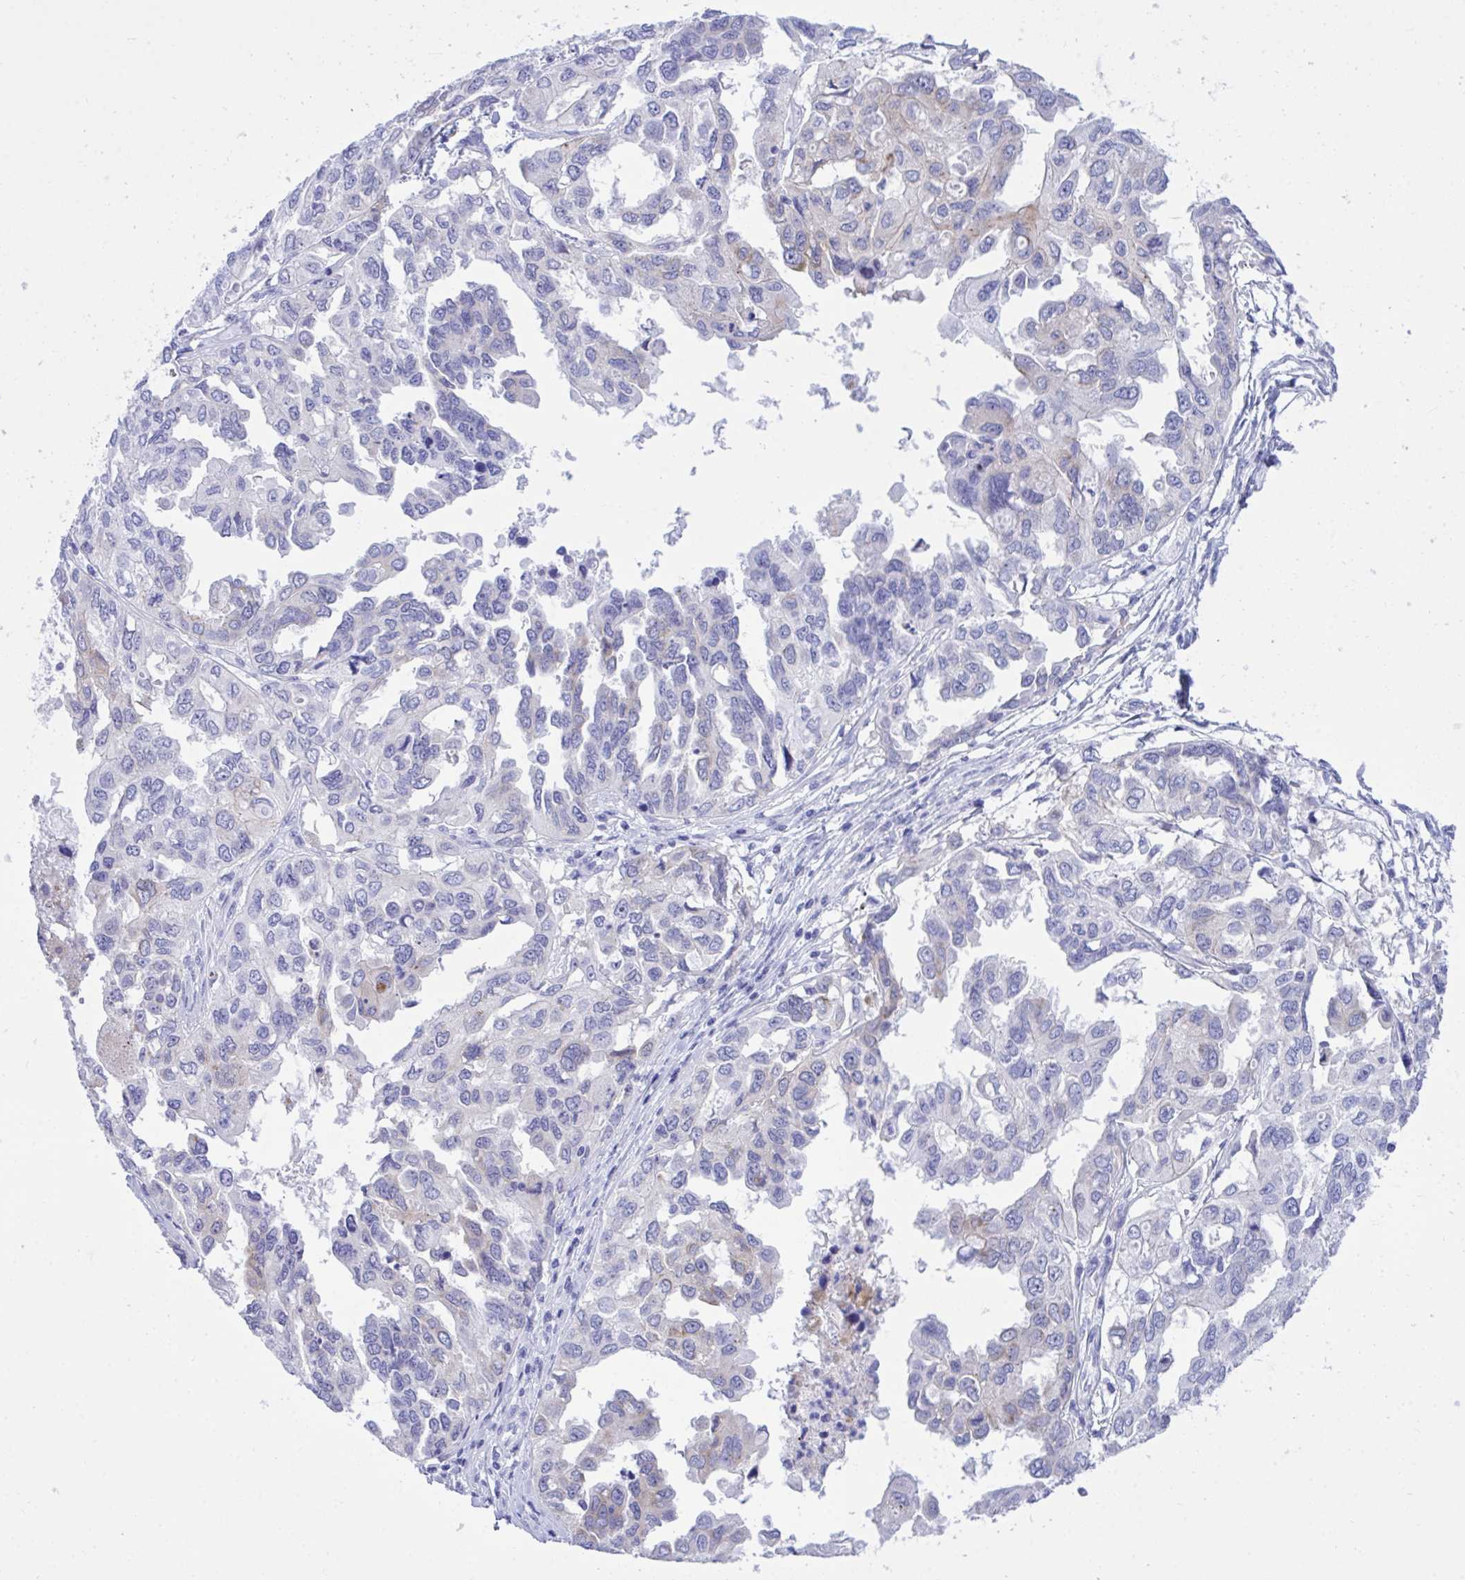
{"staining": {"intensity": "weak", "quantity": "<25%", "location": "cytoplasmic/membranous"}, "tissue": "ovarian cancer", "cell_type": "Tumor cells", "image_type": "cancer", "snomed": [{"axis": "morphology", "description": "Cystadenocarcinoma, serous, NOS"}, {"axis": "topography", "description": "Ovary"}], "caption": "There is no significant expression in tumor cells of ovarian serous cystadenocarcinoma.", "gene": "BEX5", "patient": {"sex": "female", "age": 53}}